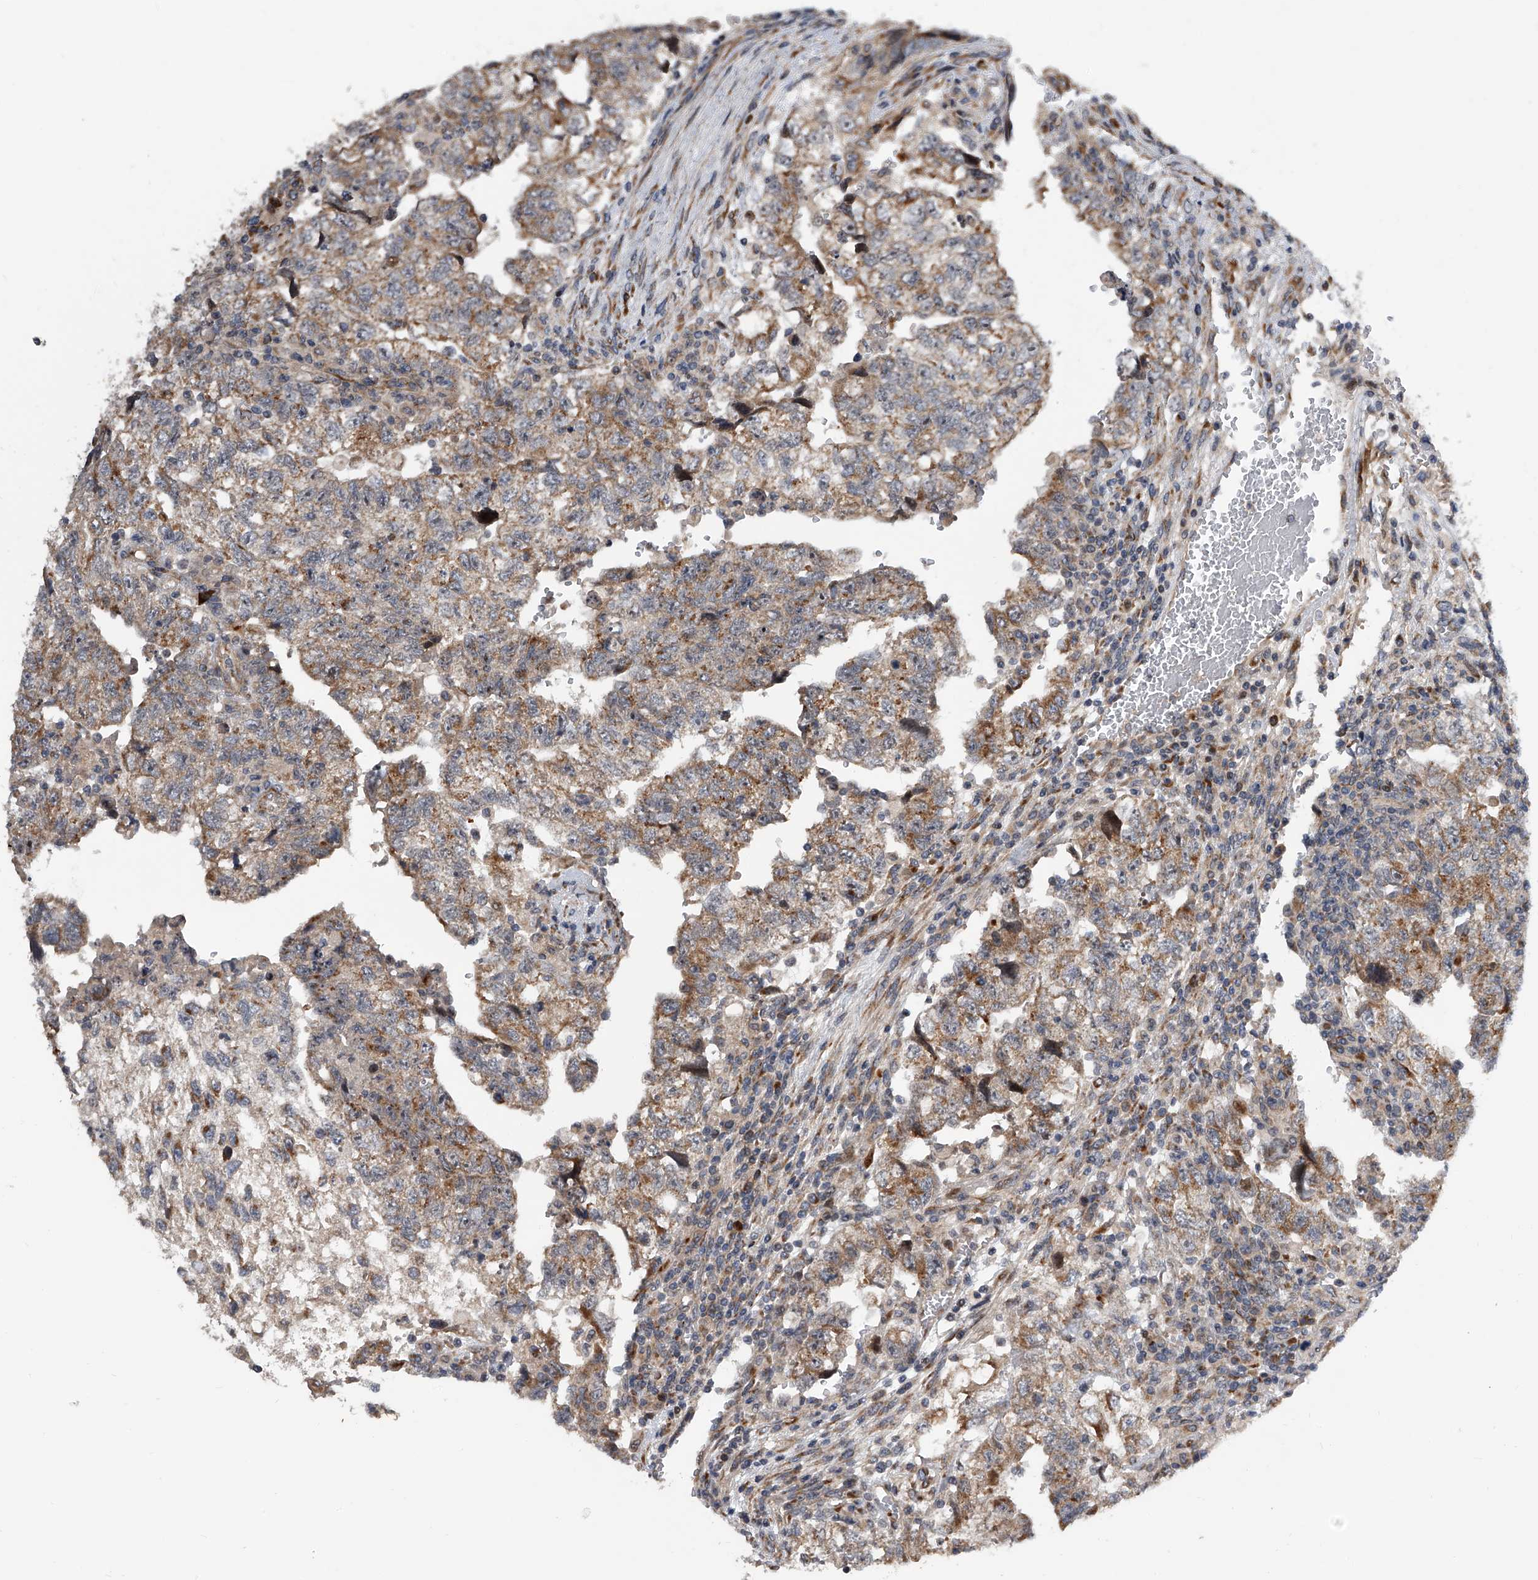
{"staining": {"intensity": "moderate", "quantity": ">75%", "location": "cytoplasmic/membranous"}, "tissue": "testis cancer", "cell_type": "Tumor cells", "image_type": "cancer", "snomed": [{"axis": "morphology", "description": "Carcinoma, Embryonal, NOS"}, {"axis": "topography", "description": "Testis"}], "caption": "This is a micrograph of immunohistochemistry (IHC) staining of testis embryonal carcinoma, which shows moderate expression in the cytoplasmic/membranous of tumor cells.", "gene": "DLGAP2", "patient": {"sex": "male", "age": 36}}